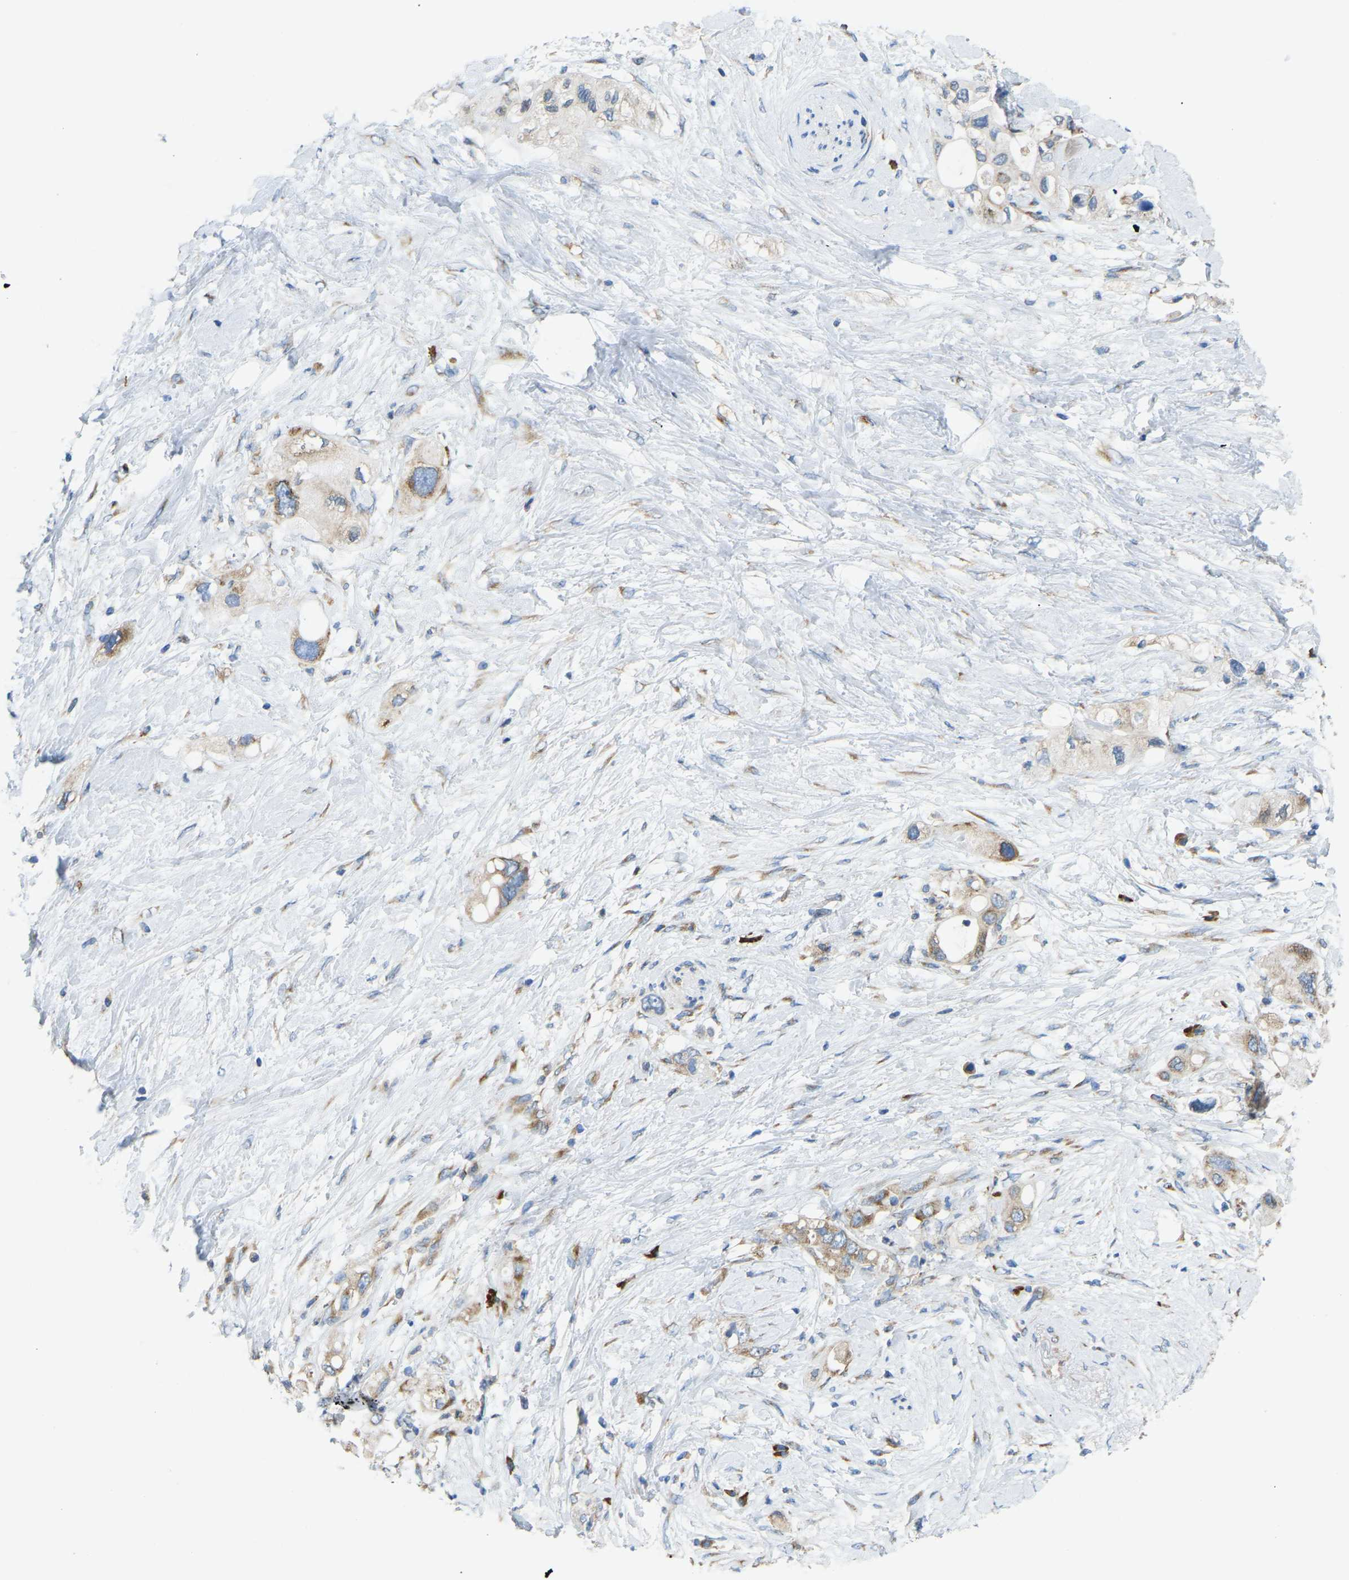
{"staining": {"intensity": "moderate", "quantity": ">75%", "location": "cytoplasmic/membranous"}, "tissue": "pancreatic cancer", "cell_type": "Tumor cells", "image_type": "cancer", "snomed": [{"axis": "morphology", "description": "Adenocarcinoma, NOS"}, {"axis": "topography", "description": "Pancreas"}], "caption": "This histopathology image demonstrates IHC staining of human pancreatic adenocarcinoma, with medium moderate cytoplasmic/membranous positivity in about >75% of tumor cells.", "gene": "SND1", "patient": {"sex": "female", "age": 56}}